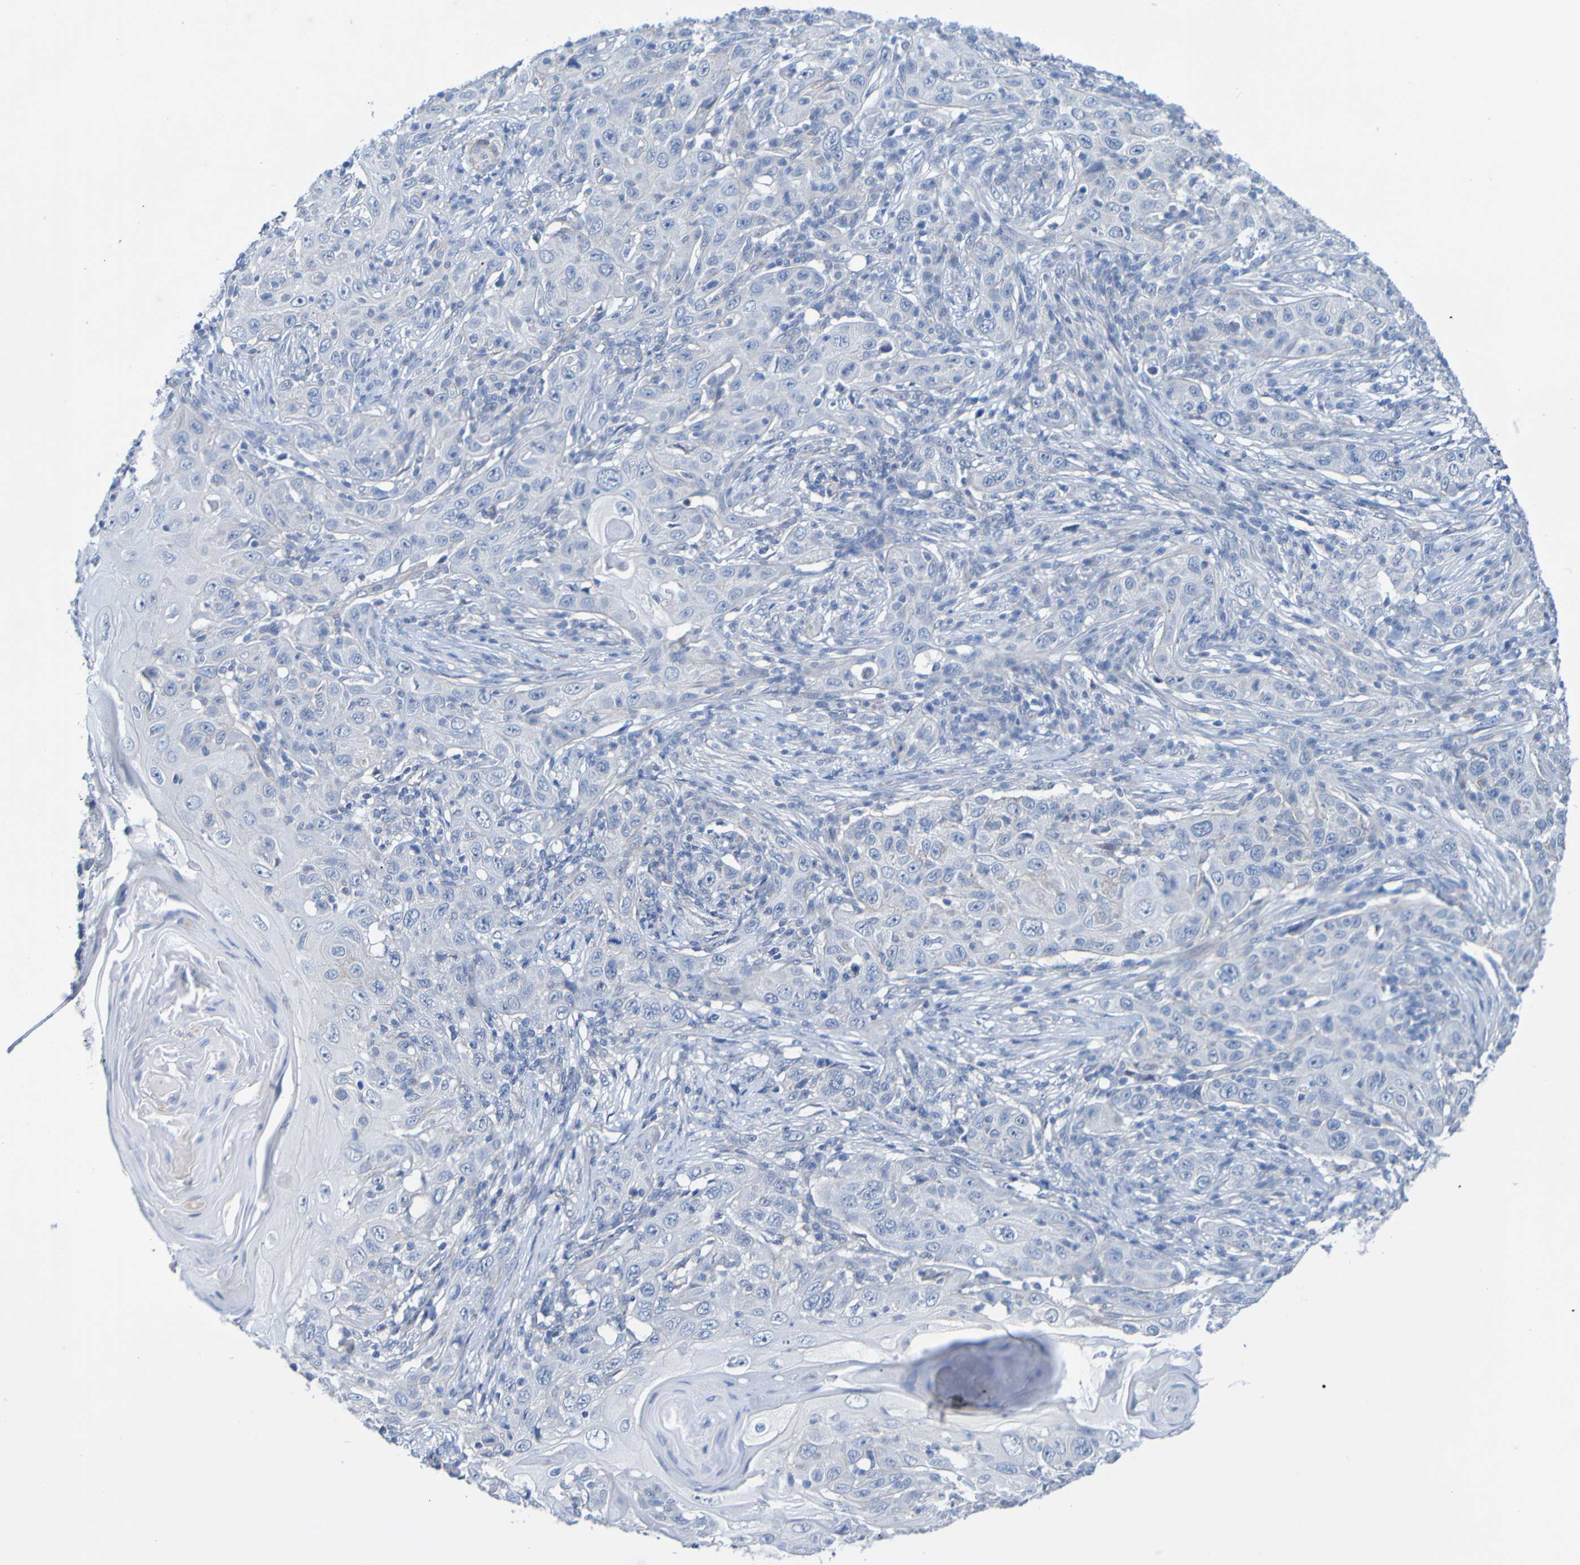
{"staining": {"intensity": "negative", "quantity": "none", "location": "none"}, "tissue": "skin cancer", "cell_type": "Tumor cells", "image_type": "cancer", "snomed": [{"axis": "morphology", "description": "Squamous cell carcinoma, NOS"}, {"axis": "topography", "description": "Skin"}], "caption": "IHC histopathology image of squamous cell carcinoma (skin) stained for a protein (brown), which shows no positivity in tumor cells. (IHC, brightfield microscopy, high magnification).", "gene": "ACMSD", "patient": {"sex": "female", "age": 88}}